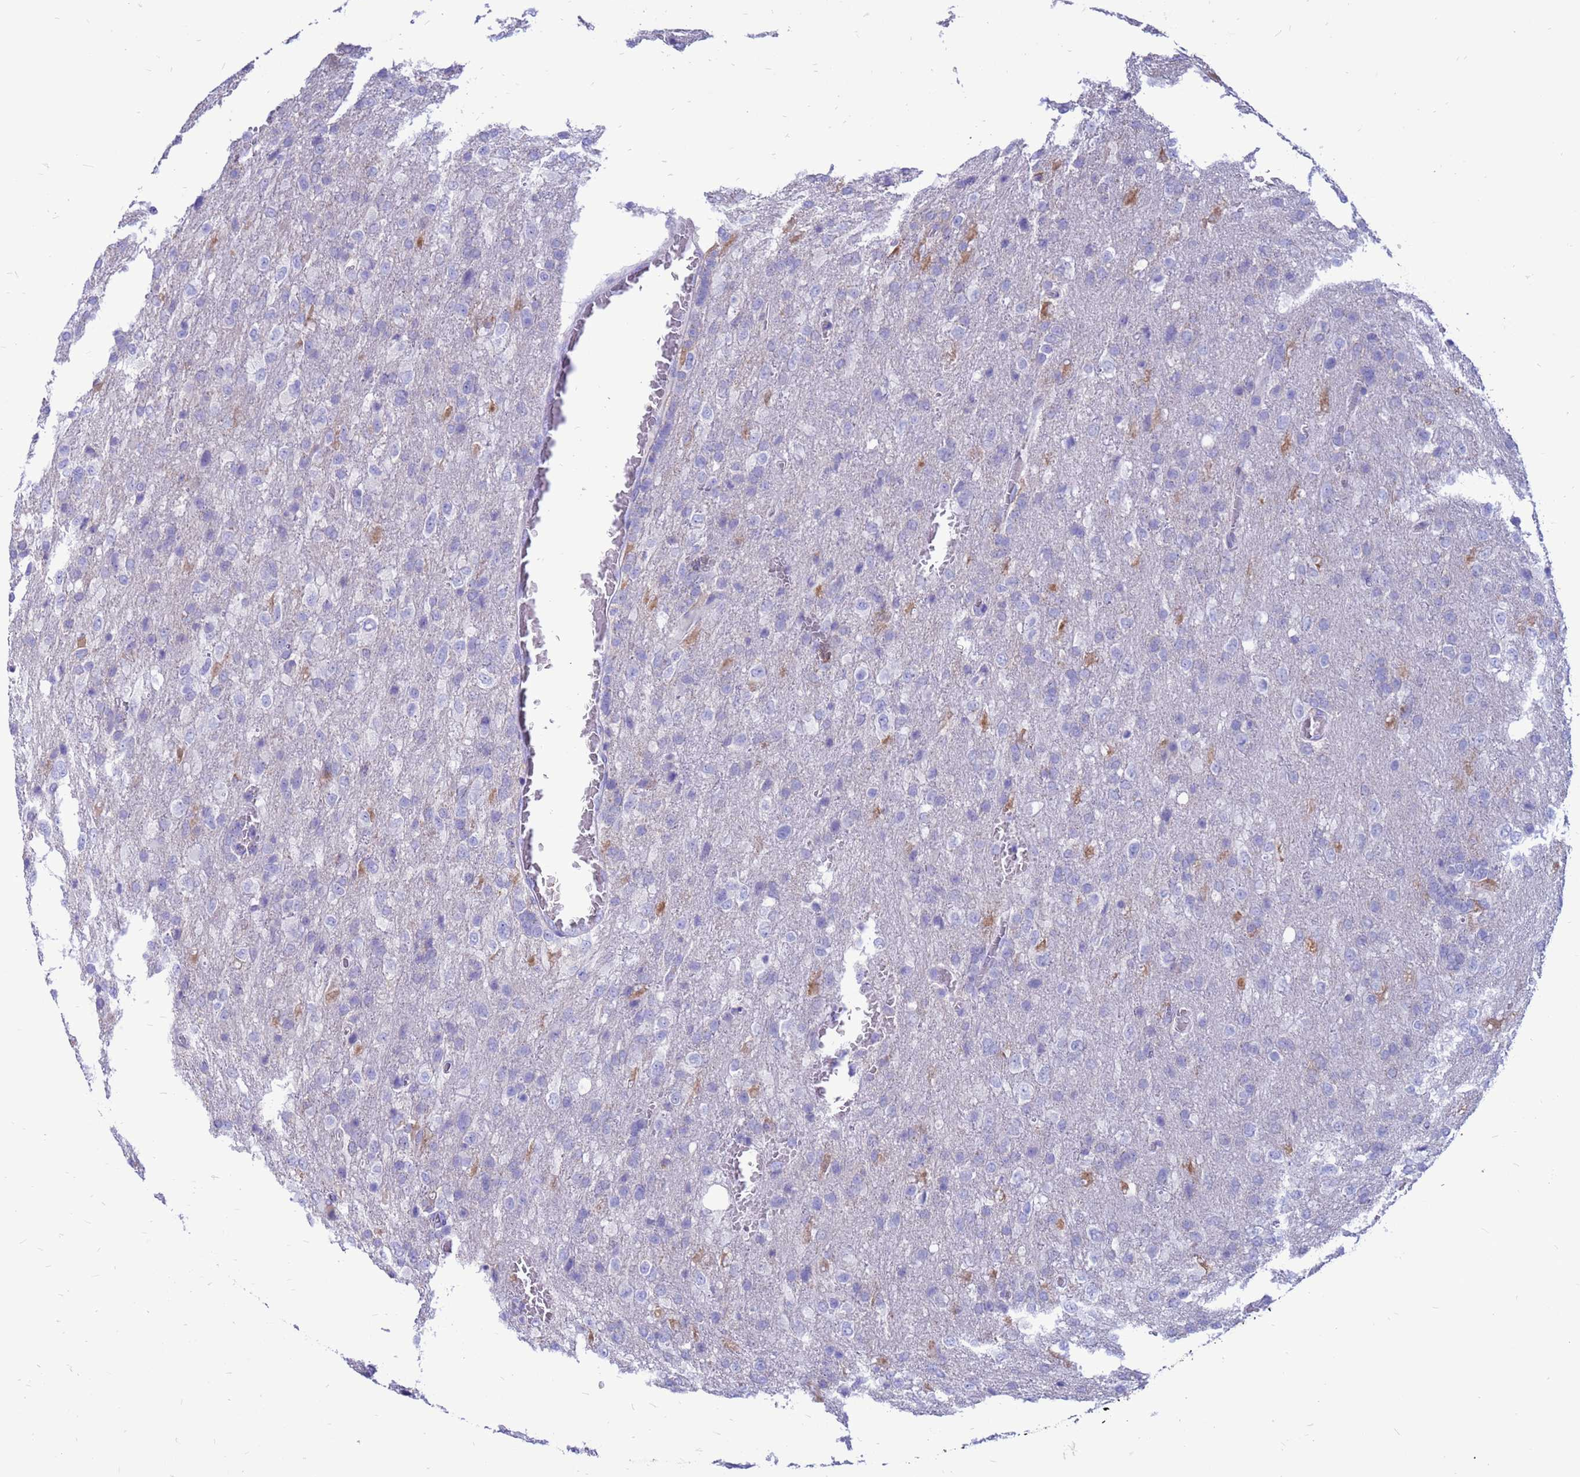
{"staining": {"intensity": "moderate", "quantity": "<25%", "location": "cytoplasmic/membranous"}, "tissue": "glioma", "cell_type": "Tumor cells", "image_type": "cancer", "snomed": [{"axis": "morphology", "description": "Glioma, malignant, High grade"}, {"axis": "topography", "description": "Brain"}], "caption": "Immunohistochemistry (IHC) image of malignant high-grade glioma stained for a protein (brown), which reveals low levels of moderate cytoplasmic/membranous staining in about <25% of tumor cells.", "gene": "PDE10A", "patient": {"sex": "female", "age": 74}}